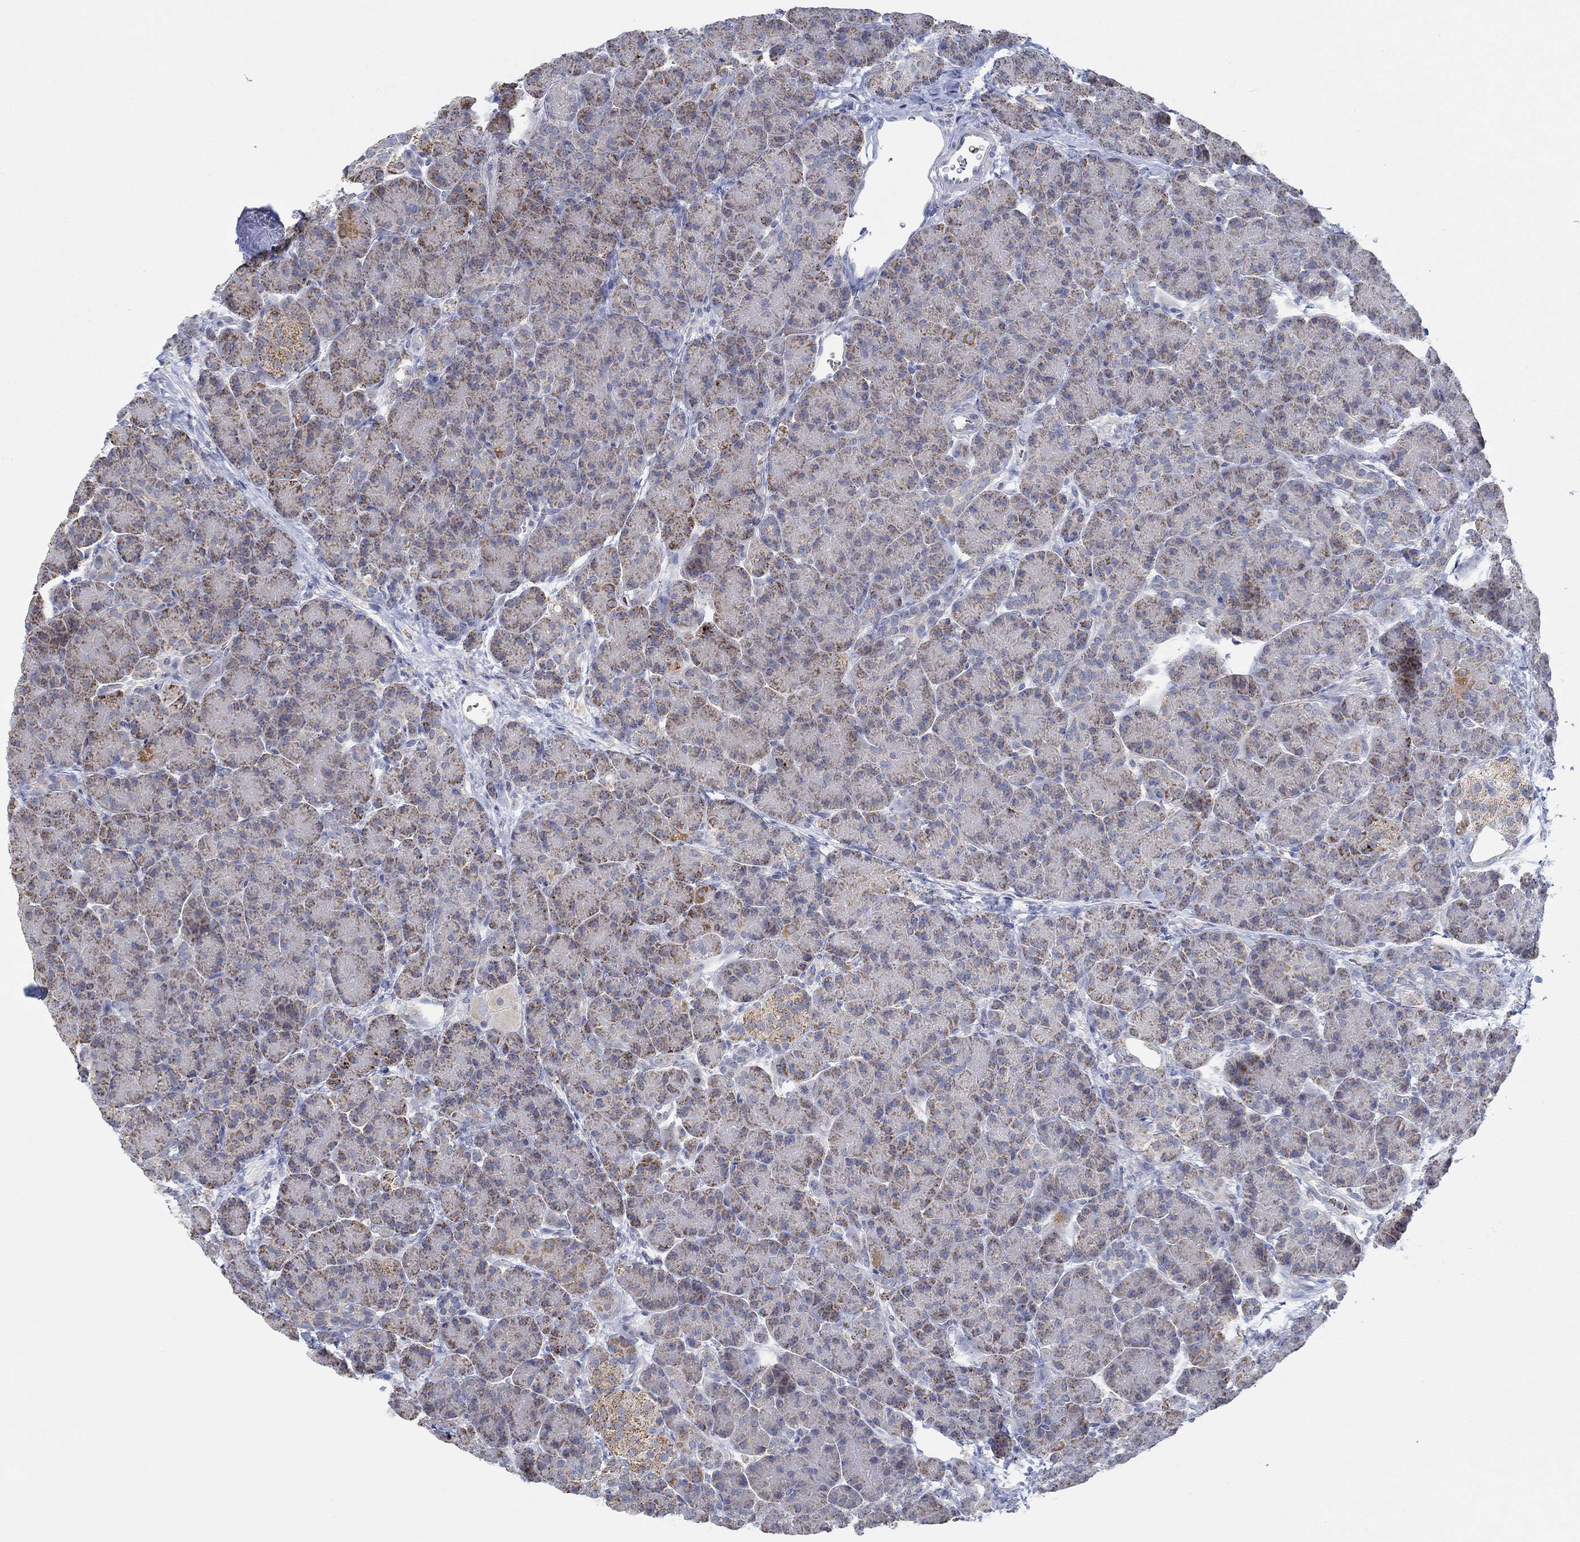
{"staining": {"intensity": "moderate", "quantity": ">75%", "location": "cytoplasmic/membranous"}, "tissue": "pancreas", "cell_type": "Exocrine glandular cells", "image_type": "normal", "snomed": [{"axis": "morphology", "description": "Normal tissue, NOS"}, {"axis": "topography", "description": "Pancreas"}], "caption": "Protein staining demonstrates moderate cytoplasmic/membranous staining in about >75% of exocrine glandular cells in unremarkable pancreas. The protein is shown in brown color, while the nuclei are stained blue.", "gene": "GLOD5", "patient": {"sex": "female", "age": 63}}